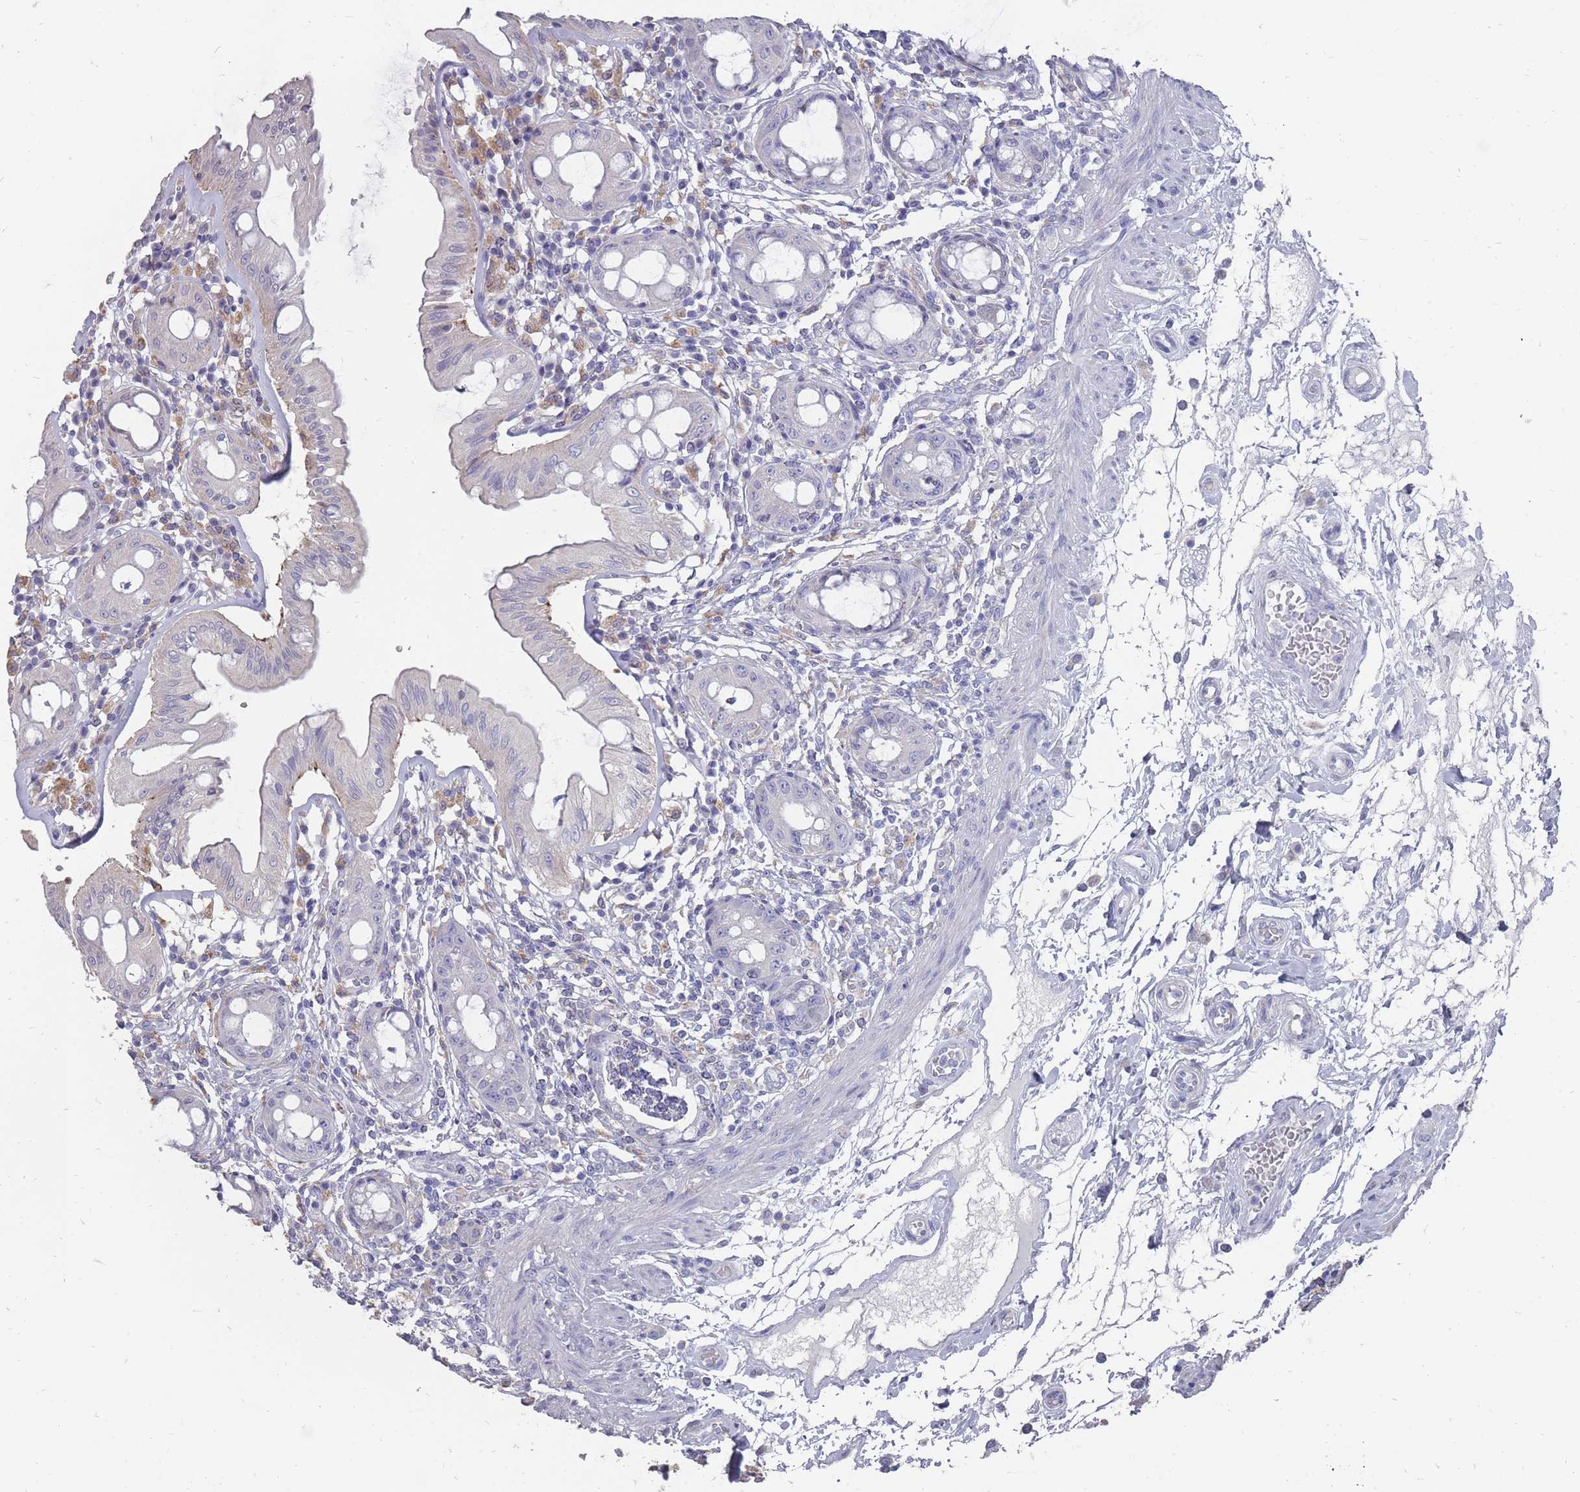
{"staining": {"intensity": "negative", "quantity": "none", "location": "none"}, "tissue": "rectum", "cell_type": "Glandular cells", "image_type": "normal", "snomed": [{"axis": "morphology", "description": "Normal tissue, NOS"}, {"axis": "topography", "description": "Rectum"}], "caption": "Glandular cells show no significant protein positivity in unremarkable rectum. (DAB (3,3'-diaminobenzidine) IHC visualized using brightfield microscopy, high magnification).", "gene": "OTULINL", "patient": {"sex": "female", "age": 57}}